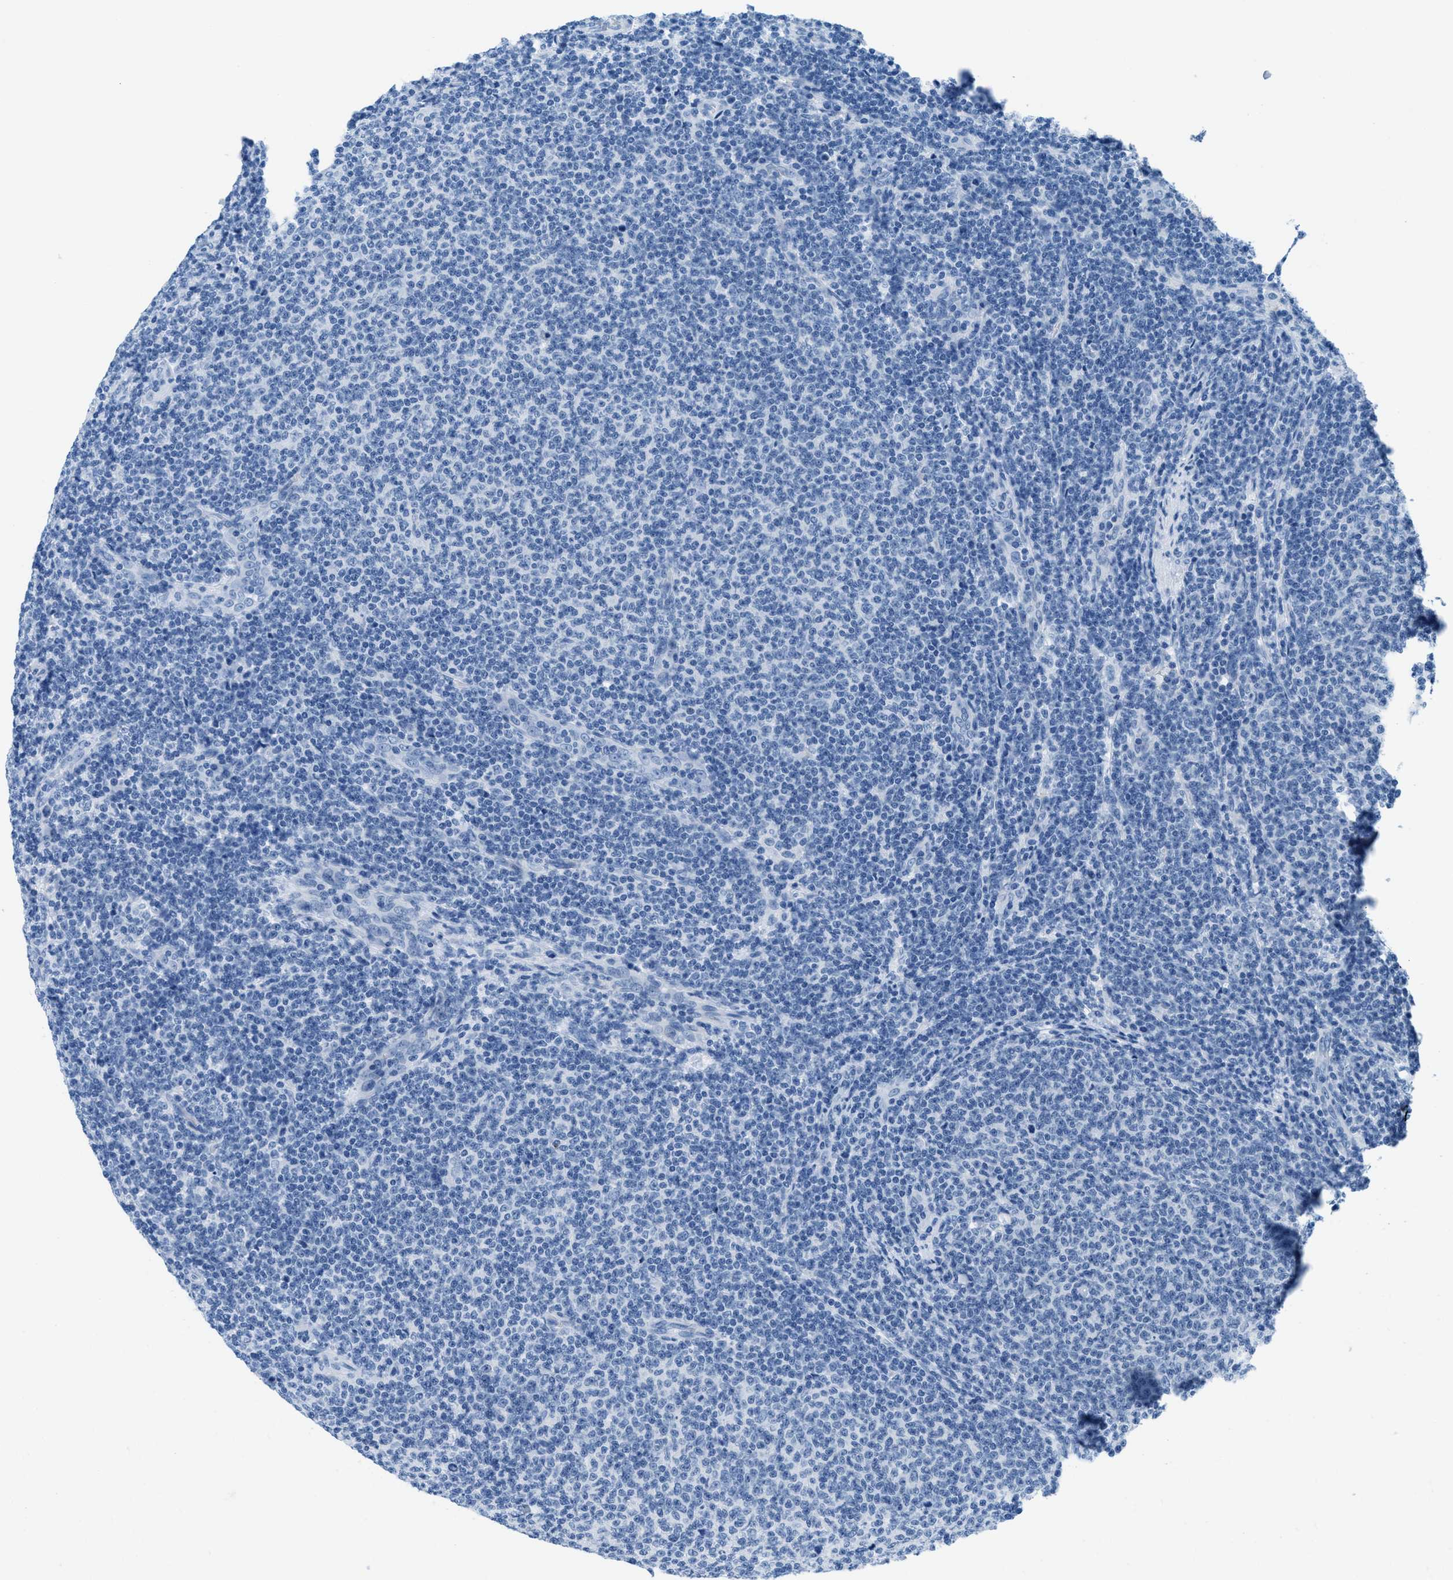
{"staining": {"intensity": "negative", "quantity": "none", "location": "none"}, "tissue": "lymphoma", "cell_type": "Tumor cells", "image_type": "cancer", "snomed": [{"axis": "morphology", "description": "Malignant lymphoma, non-Hodgkin's type, Low grade"}, {"axis": "topography", "description": "Lymph node"}], "caption": "Tumor cells show no significant staining in lymphoma.", "gene": "MGARP", "patient": {"sex": "male", "age": 66}}